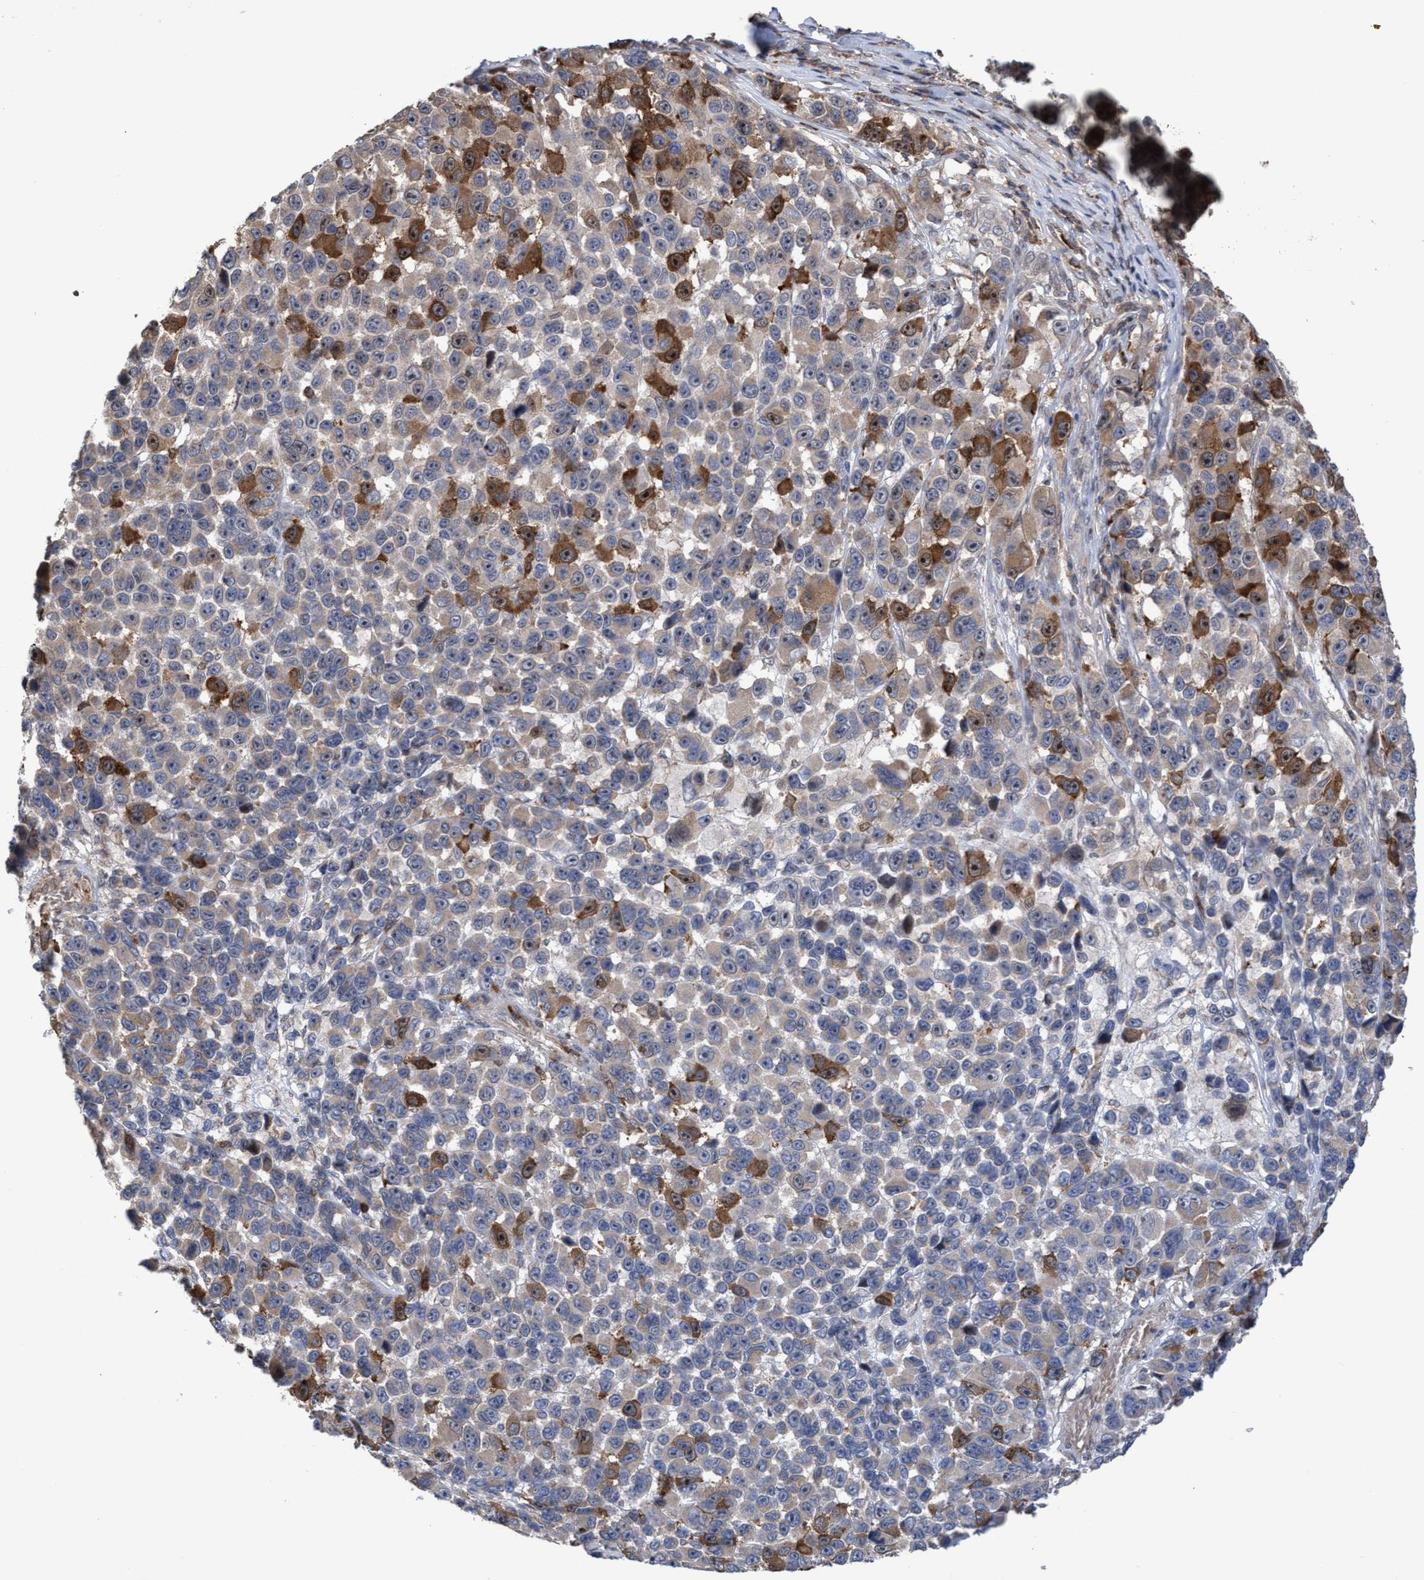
{"staining": {"intensity": "moderate", "quantity": "<25%", "location": "cytoplasmic/membranous,nuclear"}, "tissue": "melanoma", "cell_type": "Tumor cells", "image_type": "cancer", "snomed": [{"axis": "morphology", "description": "Malignant melanoma, NOS"}, {"axis": "topography", "description": "Skin"}], "caption": "A low amount of moderate cytoplasmic/membranous and nuclear expression is identified in about <25% of tumor cells in melanoma tissue.", "gene": "SLBP", "patient": {"sex": "male", "age": 53}}